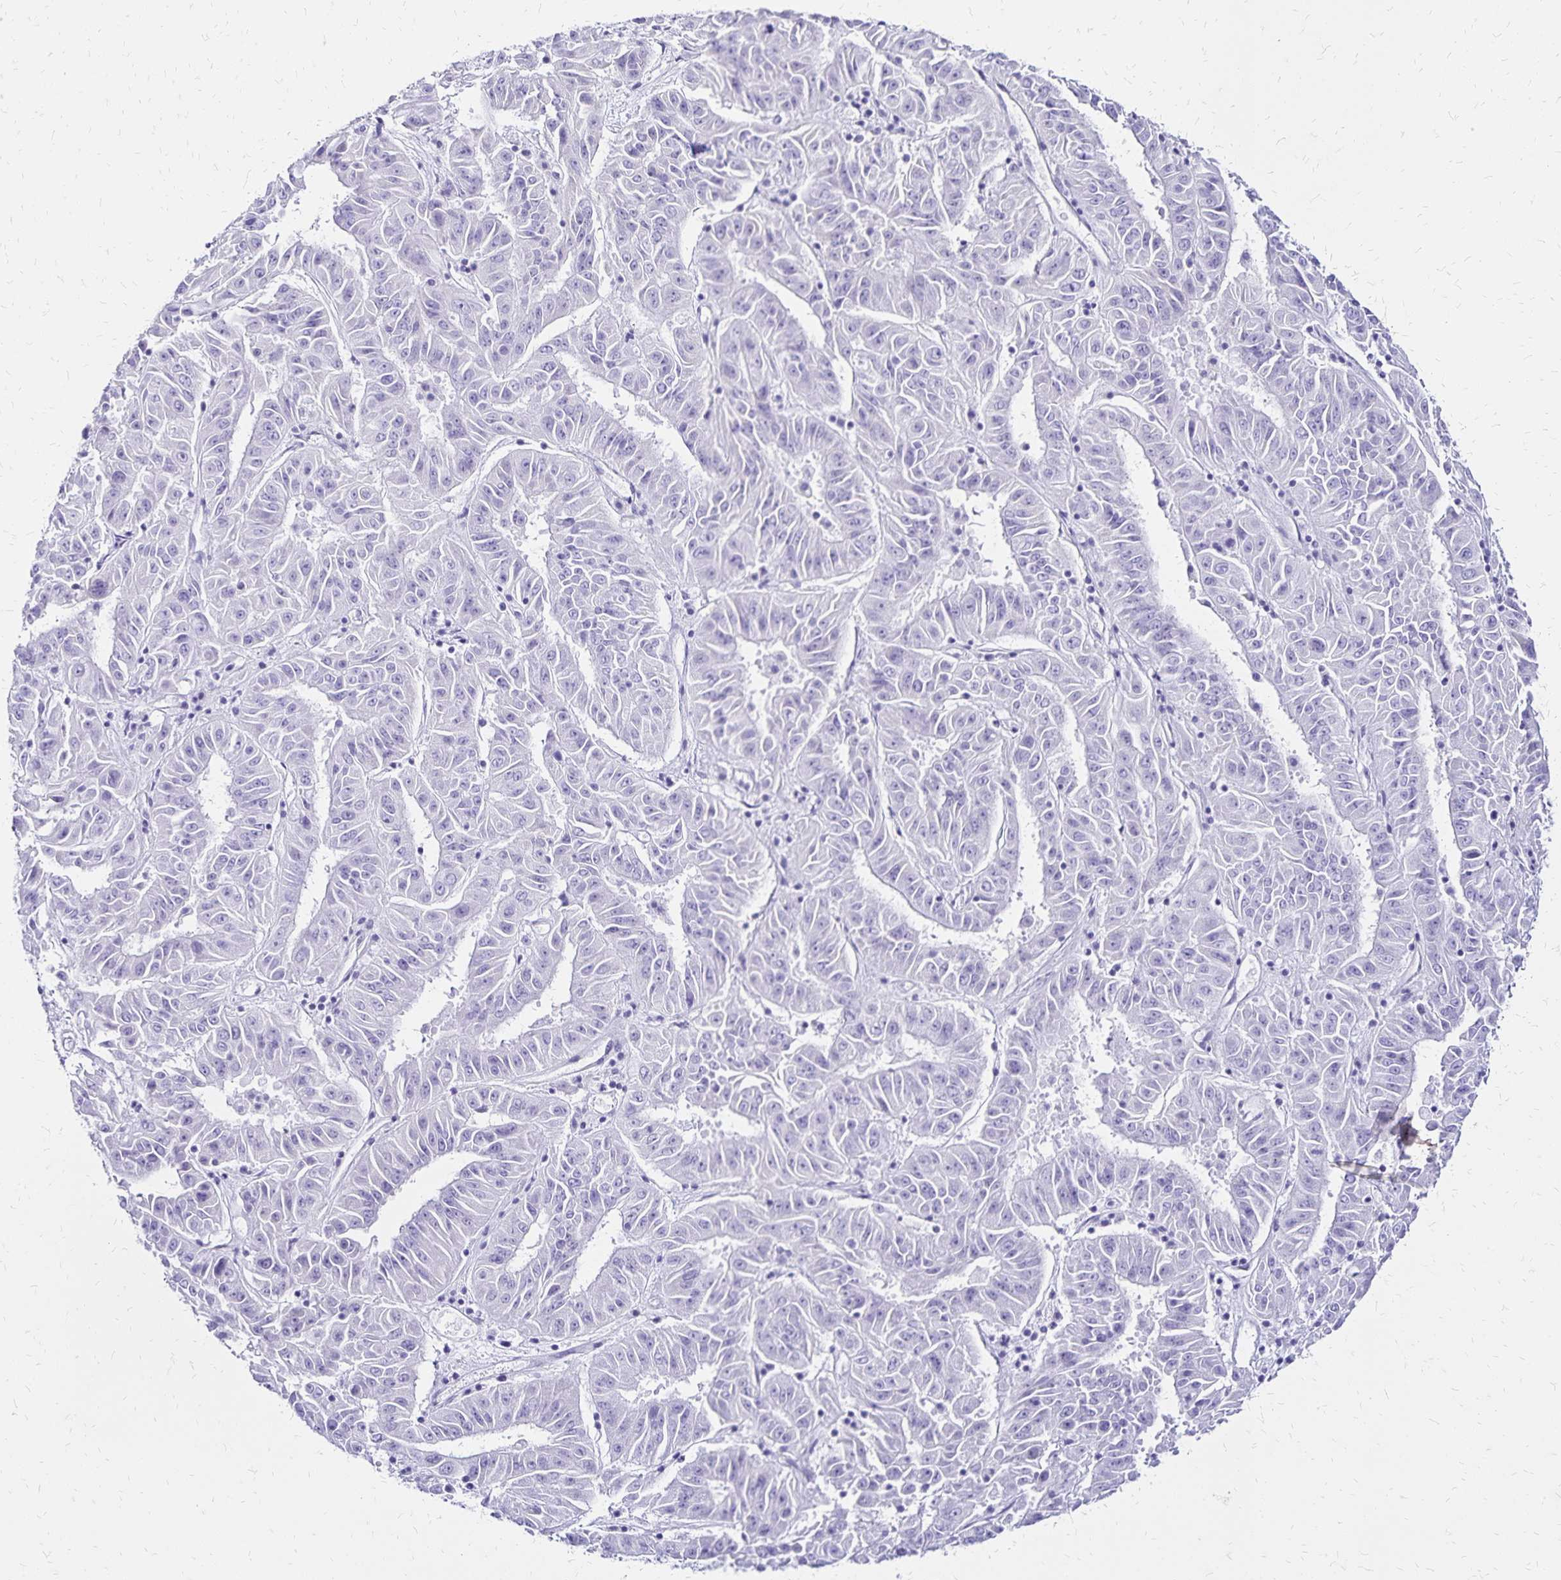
{"staining": {"intensity": "negative", "quantity": "none", "location": "none"}, "tissue": "pancreatic cancer", "cell_type": "Tumor cells", "image_type": "cancer", "snomed": [{"axis": "morphology", "description": "Adenocarcinoma, NOS"}, {"axis": "topography", "description": "Pancreas"}], "caption": "This histopathology image is of pancreatic cancer stained with immunohistochemistry (IHC) to label a protein in brown with the nuclei are counter-stained blue. There is no staining in tumor cells.", "gene": "LIN28B", "patient": {"sex": "male", "age": 63}}